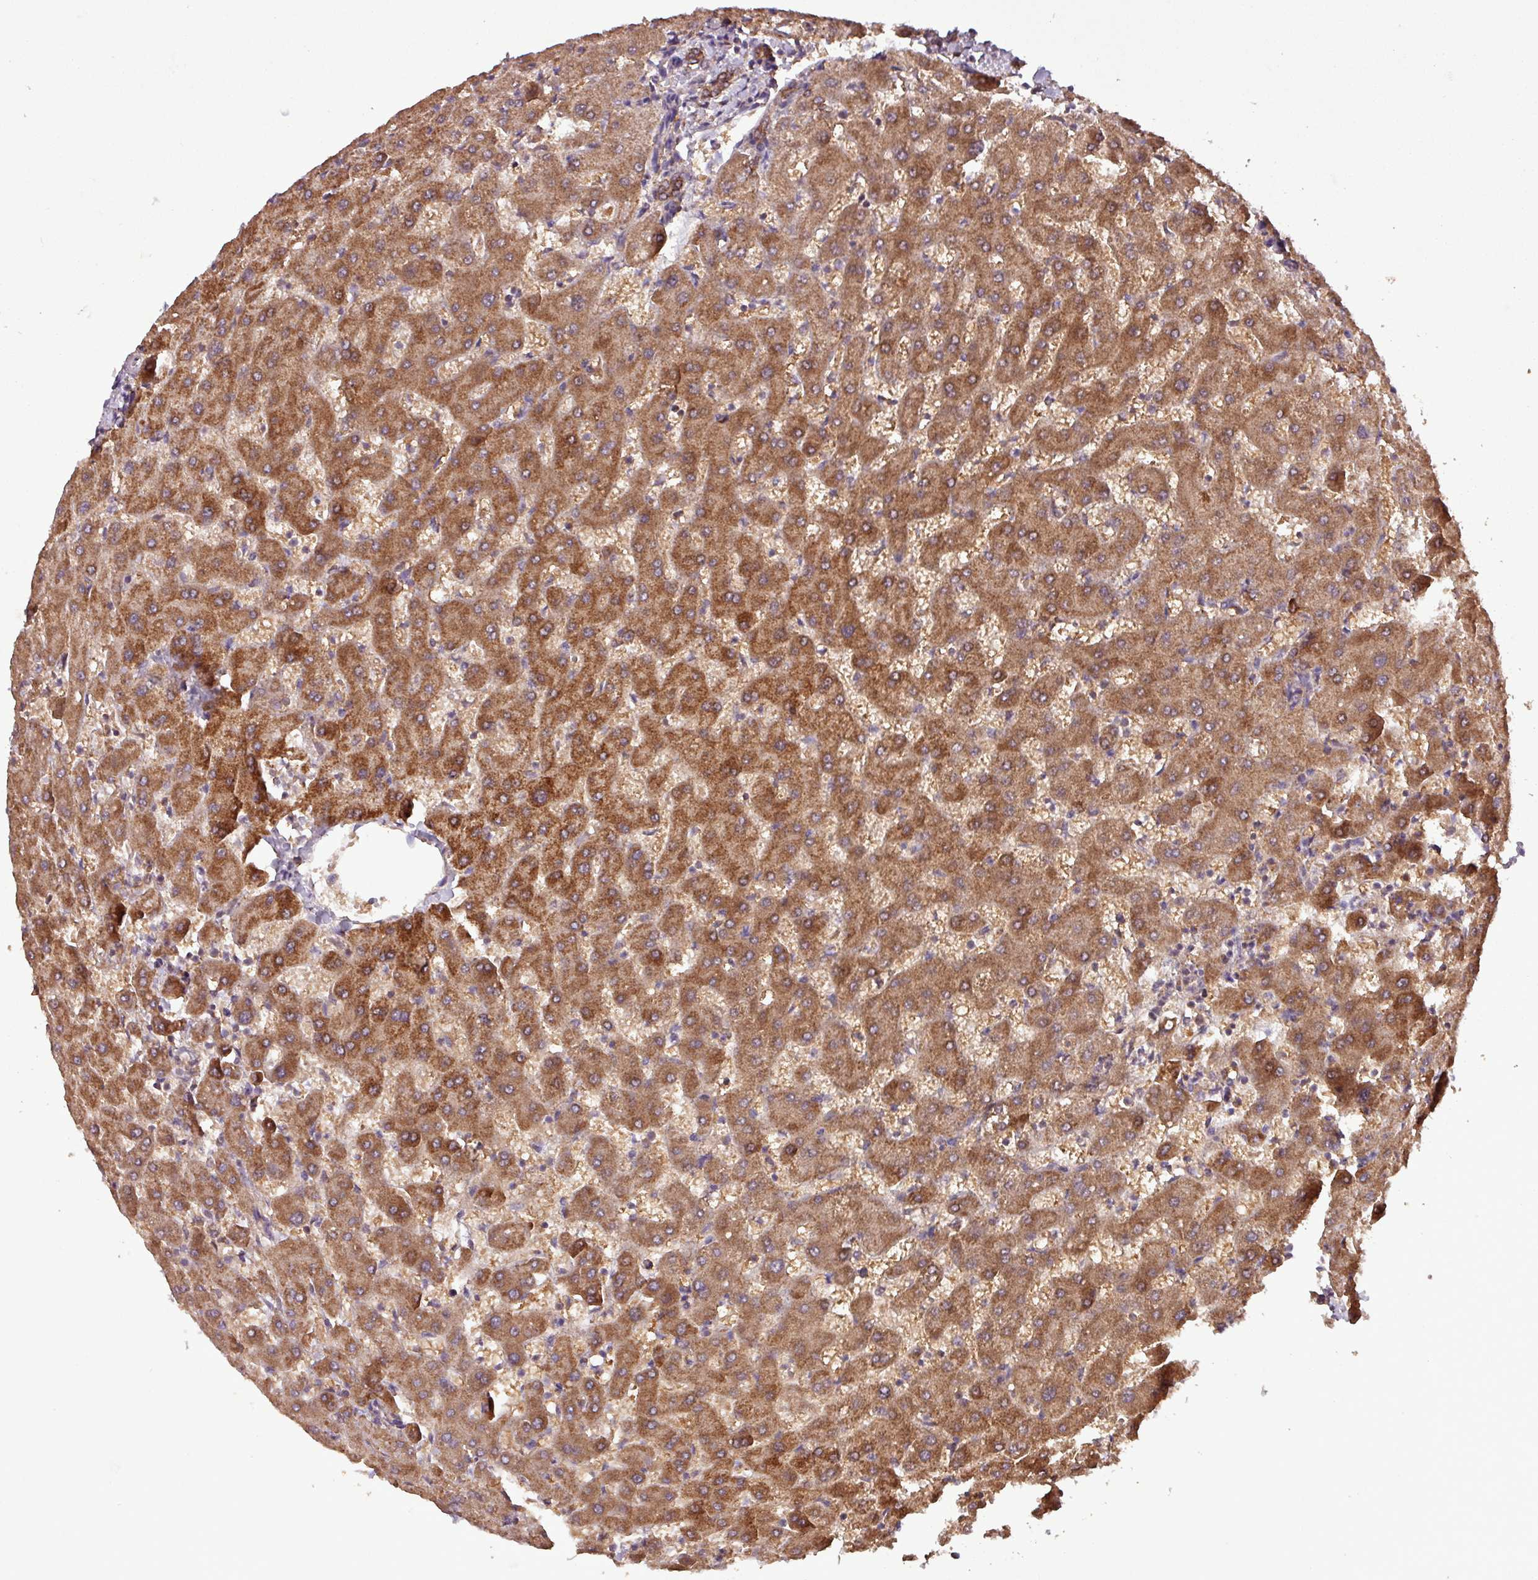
{"staining": {"intensity": "strong", "quantity": ">75%", "location": "cytoplasmic/membranous"}, "tissue": "liver", "cell_type": "Cholangiocytes", "image_type": "normal", "snomed": [{"axis": "morphology", "description": "Normal tissue, NOS"}, {"axis": "topography", "description": "Liver"}], "caption": "Immunohistochemical staining of unremarkable human liver demonstrates >75% levels of strong cytoplasmic/membranous protein staining in approximately >75% of cholangiocytes. (DAB (3,3'-diaminobenzidine) IHC with brightfield microscopy, high magnification).", "gene": "MCTP2", "patient": {"sex": "female", "age": 63}}